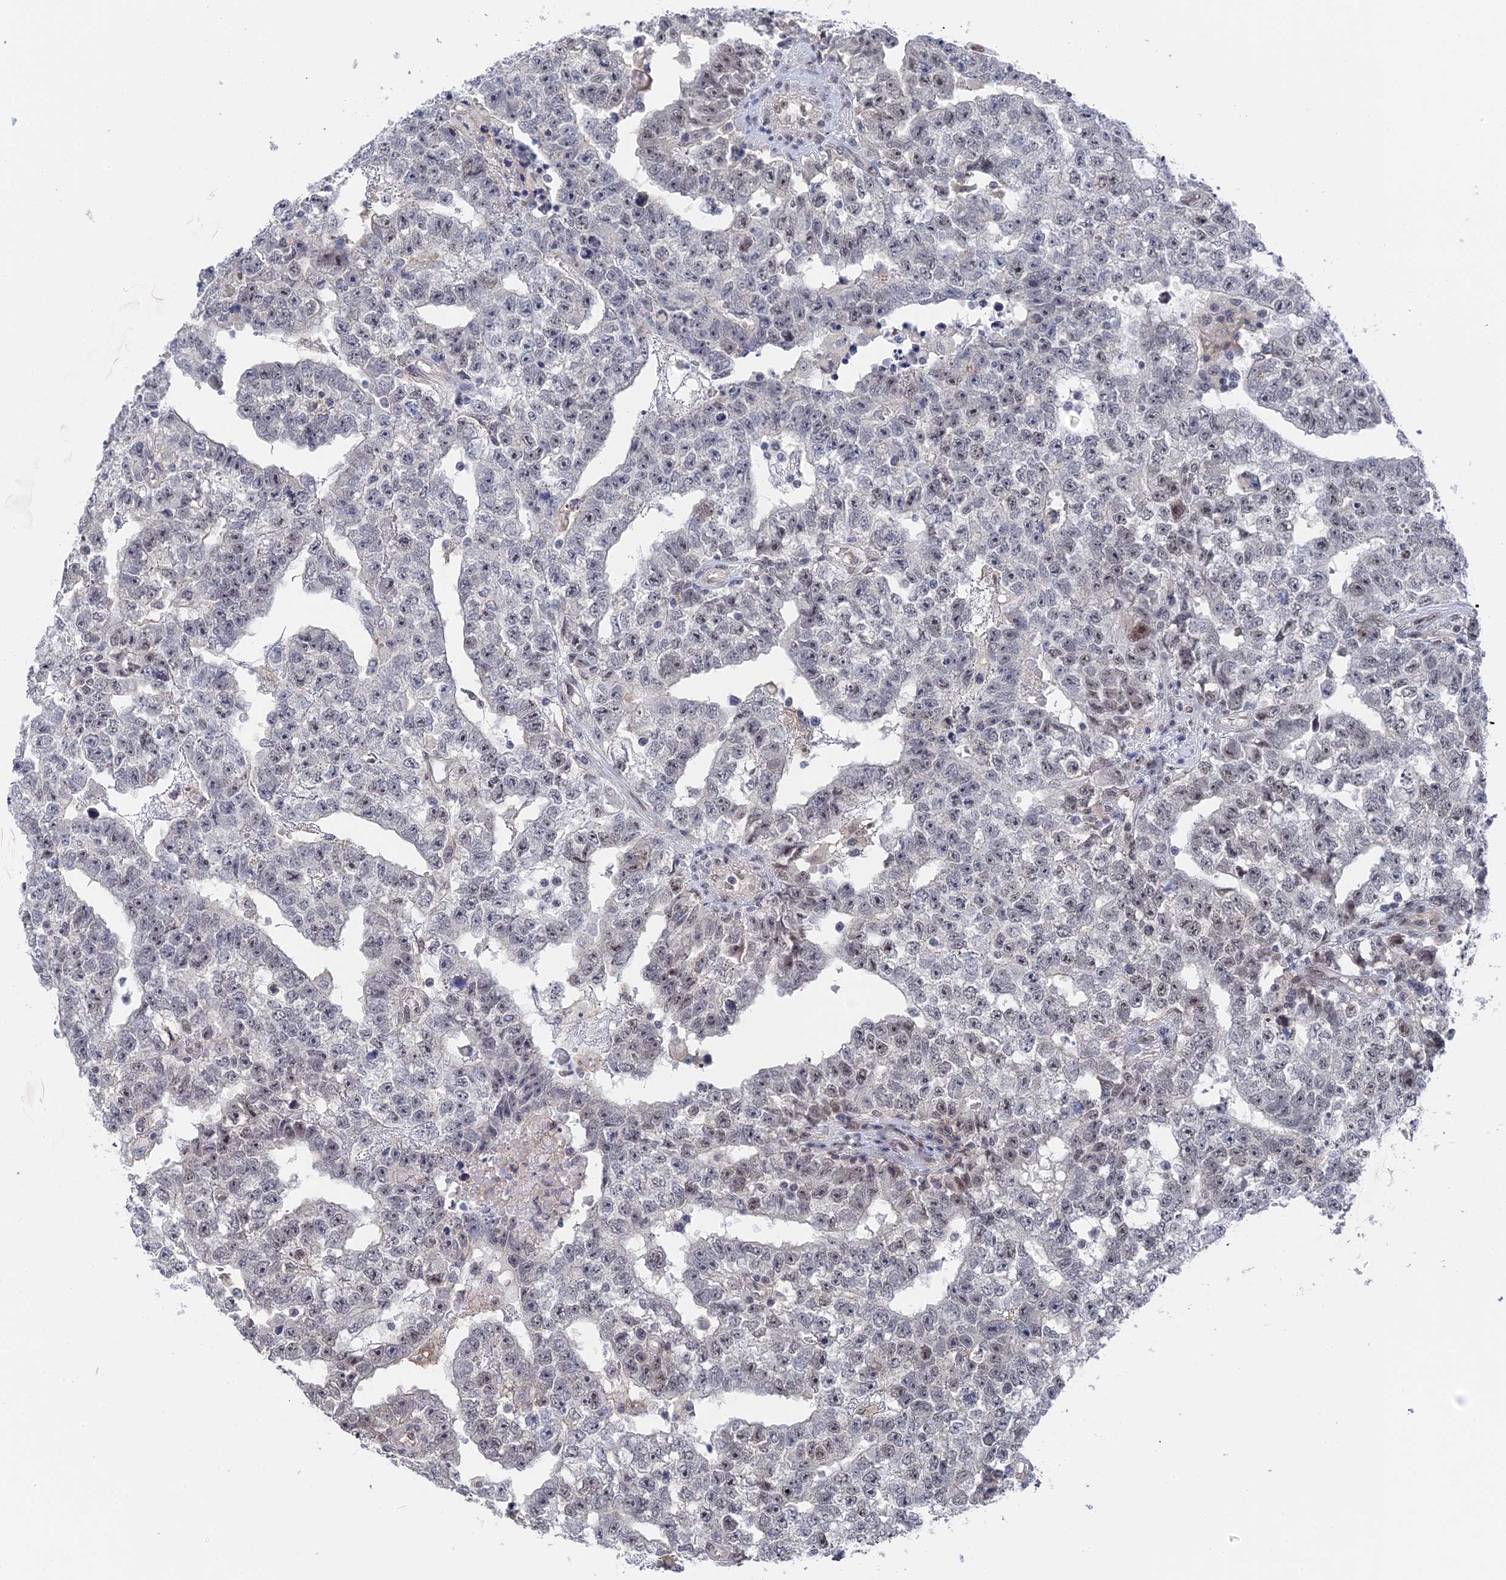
{"staining": {"intensity": "weak", "quantity": "<25%", "location": "nuclear"}, "tissue": "testis cancer", "cell_type": "Tumor cells", "image_type": "cancer", "snomed": [{"axis": "morphology", "description": "Carcinoma, Embryonal, NOS"}, {"axis": "topography", "description": "Testis"}], "caption": "Embryonal carcinoma (testis) was stained to show a protein in brown. There is no significant positivity in tumor cells. Nuclei are stained in blue.", "gene": "TSSC4", "patient": {"sex": "male", "age": 25}}